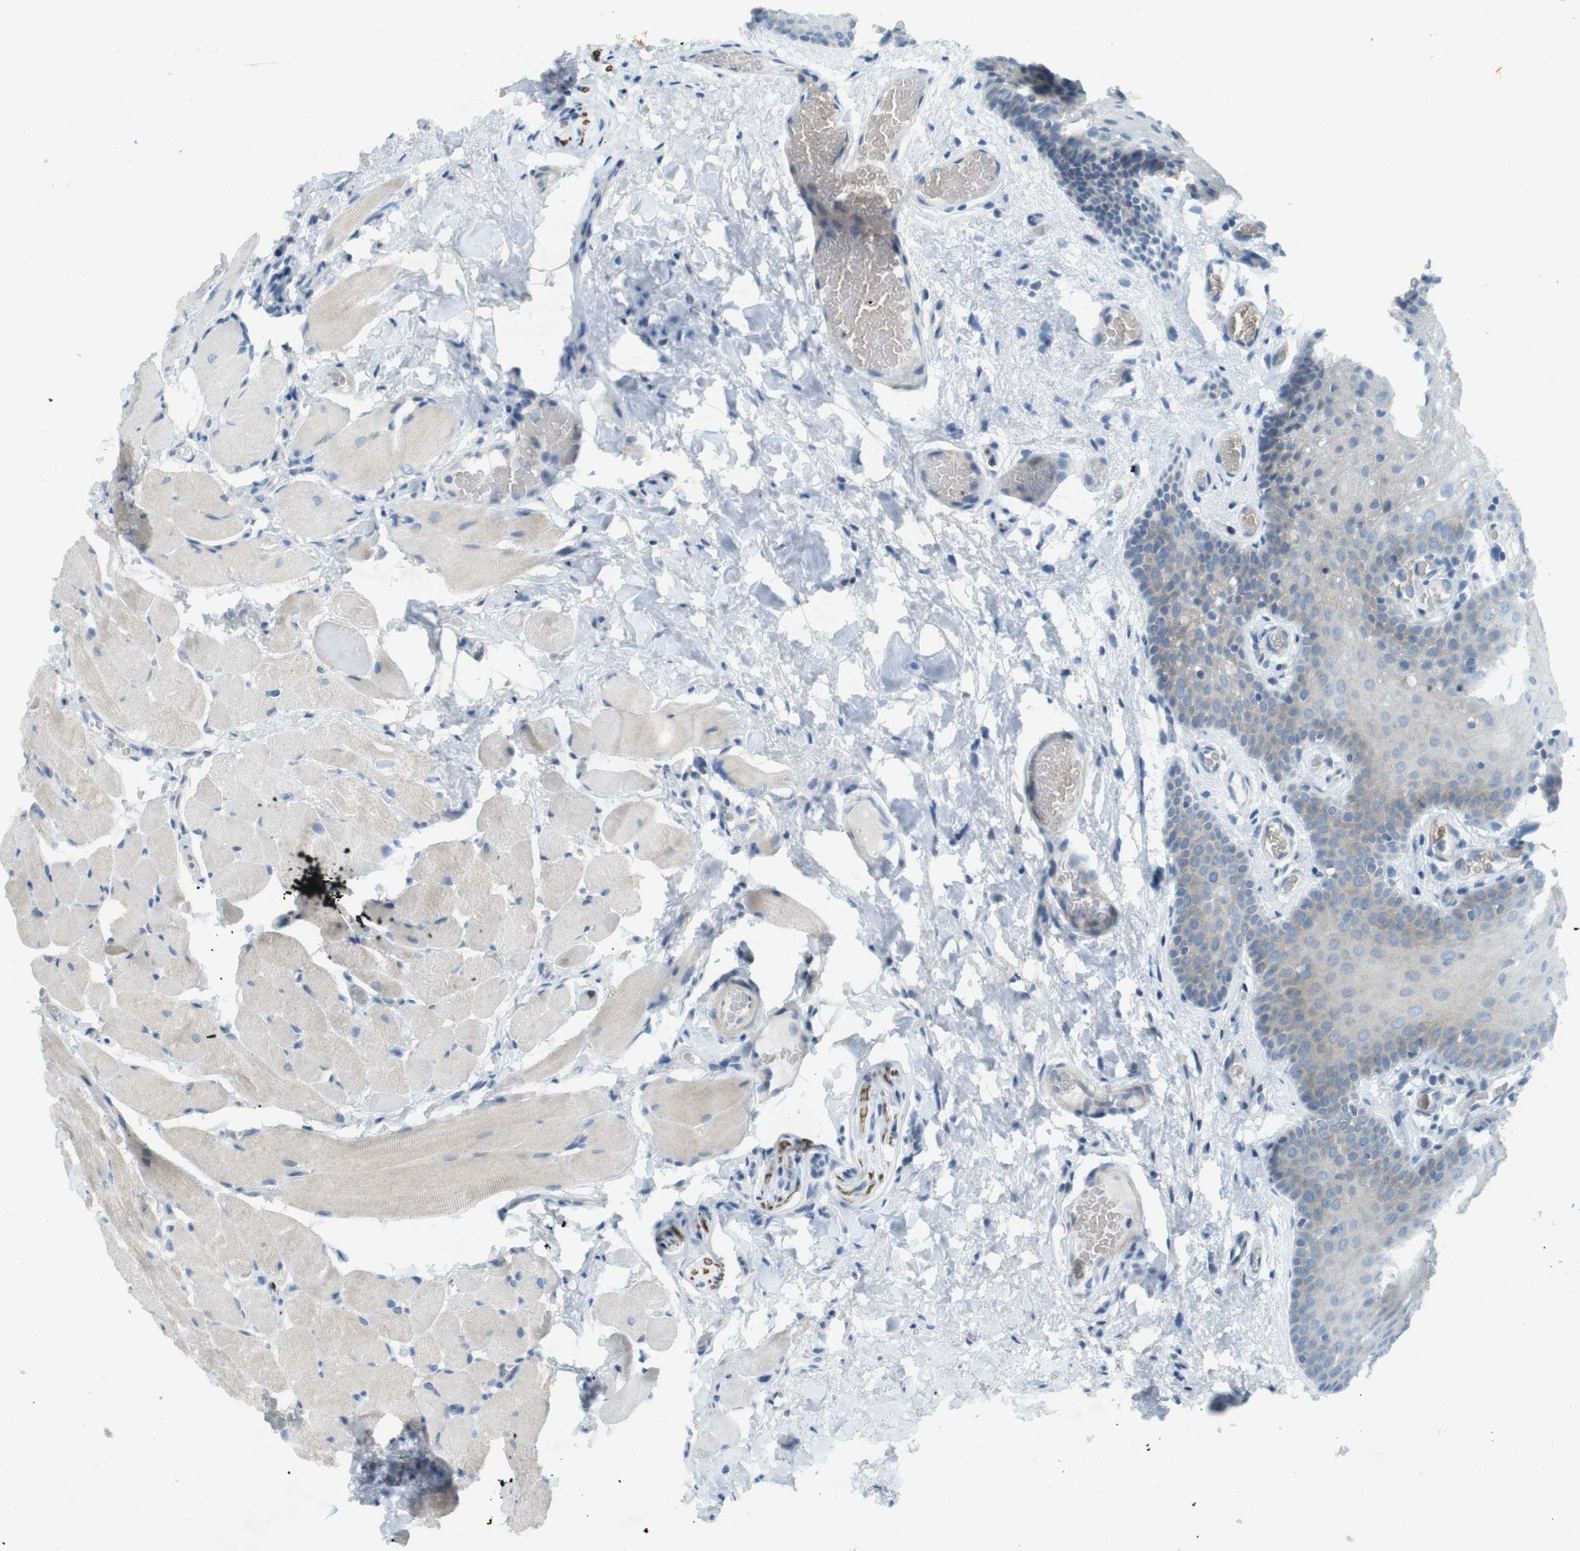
{"staining": {"intensity": "negative", "quantity": "none", "location": "none"}, "tissue": "oral mucosa", "cell_type": "Squamous epithelial cells", "image_type": "normal", "snomed": [{"axis": "morphology", "description": "Normal tissue, NOS"}, {"axis": "topography", "description": "Oral tissue"}], "caption": "This is an IHC micrograph of unremarkable human oral mucosa. There is no positivity in squamous epithelial cells.", "gene": "TYW1", "patient": {"sex": "male", "age": 54}}